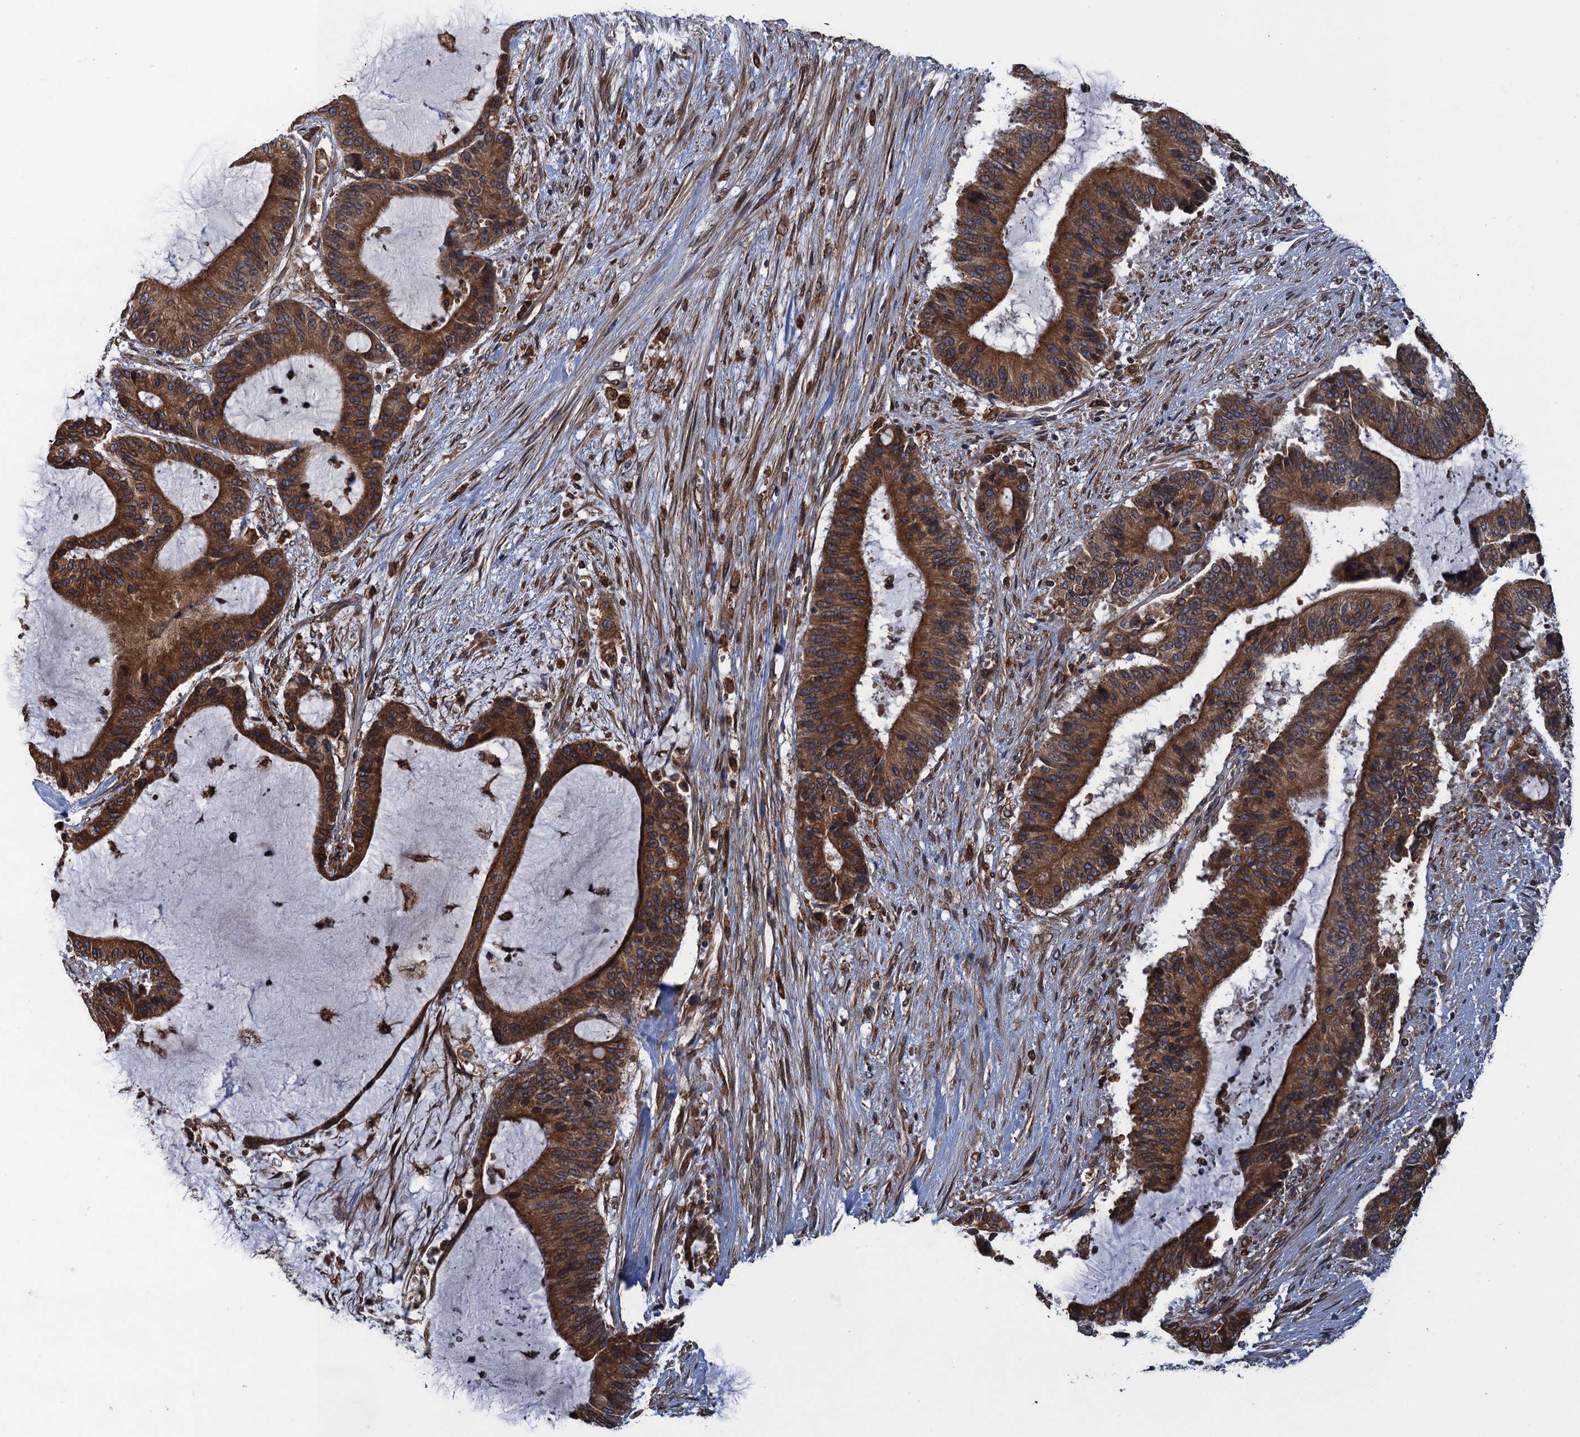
{"staining": {"intensity": "strong", "quantity": ">75%", "location": "cytoplasmic/membranous"}, "tissue": "liver cancer", "cell_type": "Tumor cells", "image_type": "cancer", "snomed": [{"axis": "morphology", "description": "Normal tissue, NOS"}, {"axis": "morphology", "description": "Cholangiocarcinoma"}, {"axis": "topography", "description": "Liver"}, {"axis": "topography", "description": "Peripheral nerve tissue"}], "caption": "The immunohistochemical stain highlights strong cytoplasmic/membranous positivity in tumor cells of liver cholangiocarcinoma tissue.", "gene": "ARMC5", "patient": {"sex": "female", "age": 73}}